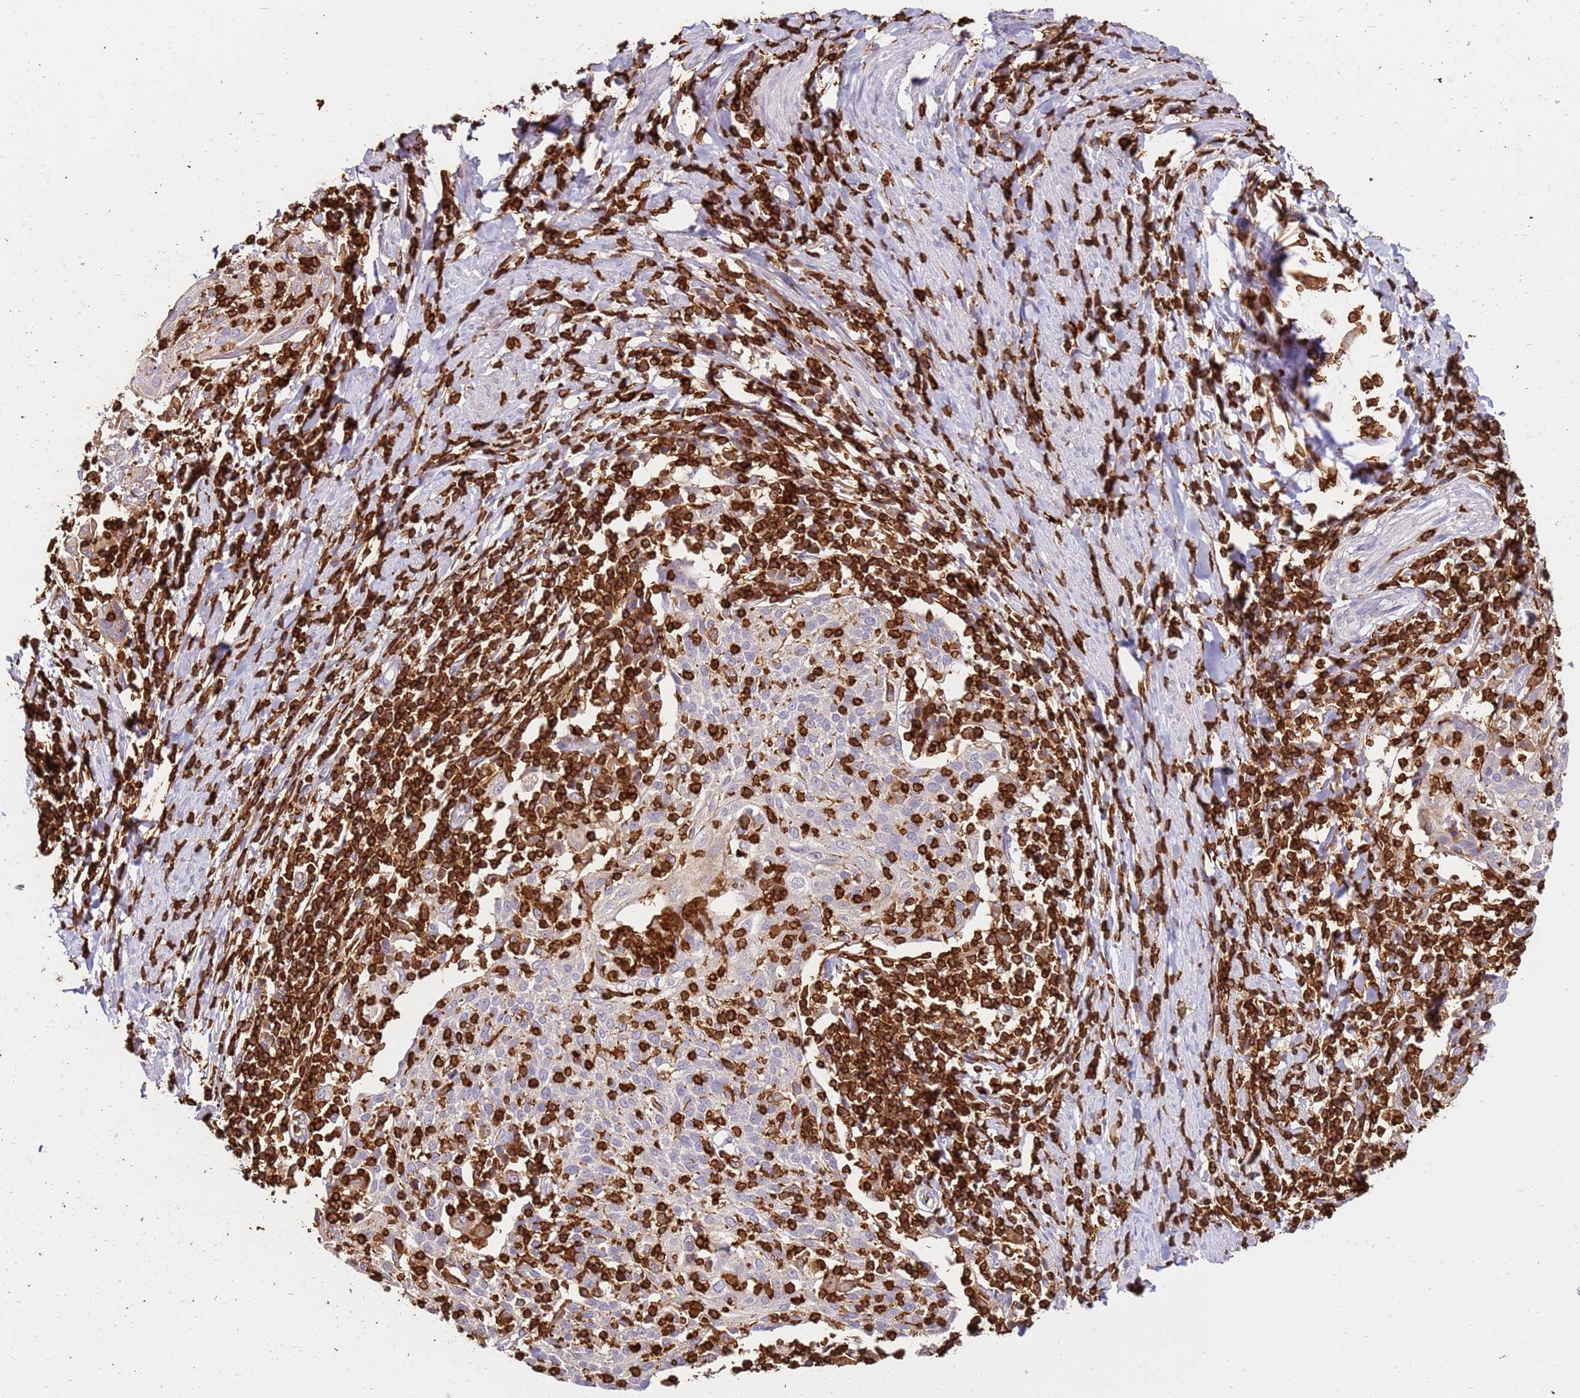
{"staining": {"intensity": "negative", "quantity": "none", "location": "none"}, "tissue": "cervical cancer", "cell_type": "Tumor cells", "image_type": "cancer", "snomed": [{"axis": "morphology", "description": "Squamous cell carcinoma, NOS"}, {"axis": "topography", "description": "Cervix"}], "caption": "Immunohistochemistry (IHC) of cervical cancer (squamous cell carcinoma) displays no staining in tumor cells. (DAB (3,3'-diaminobenzidine) immunohistochemistry with hematoxylin counter stain).", "gene": "CORO1A", "patient": {"sex": "female", "age": 52}}